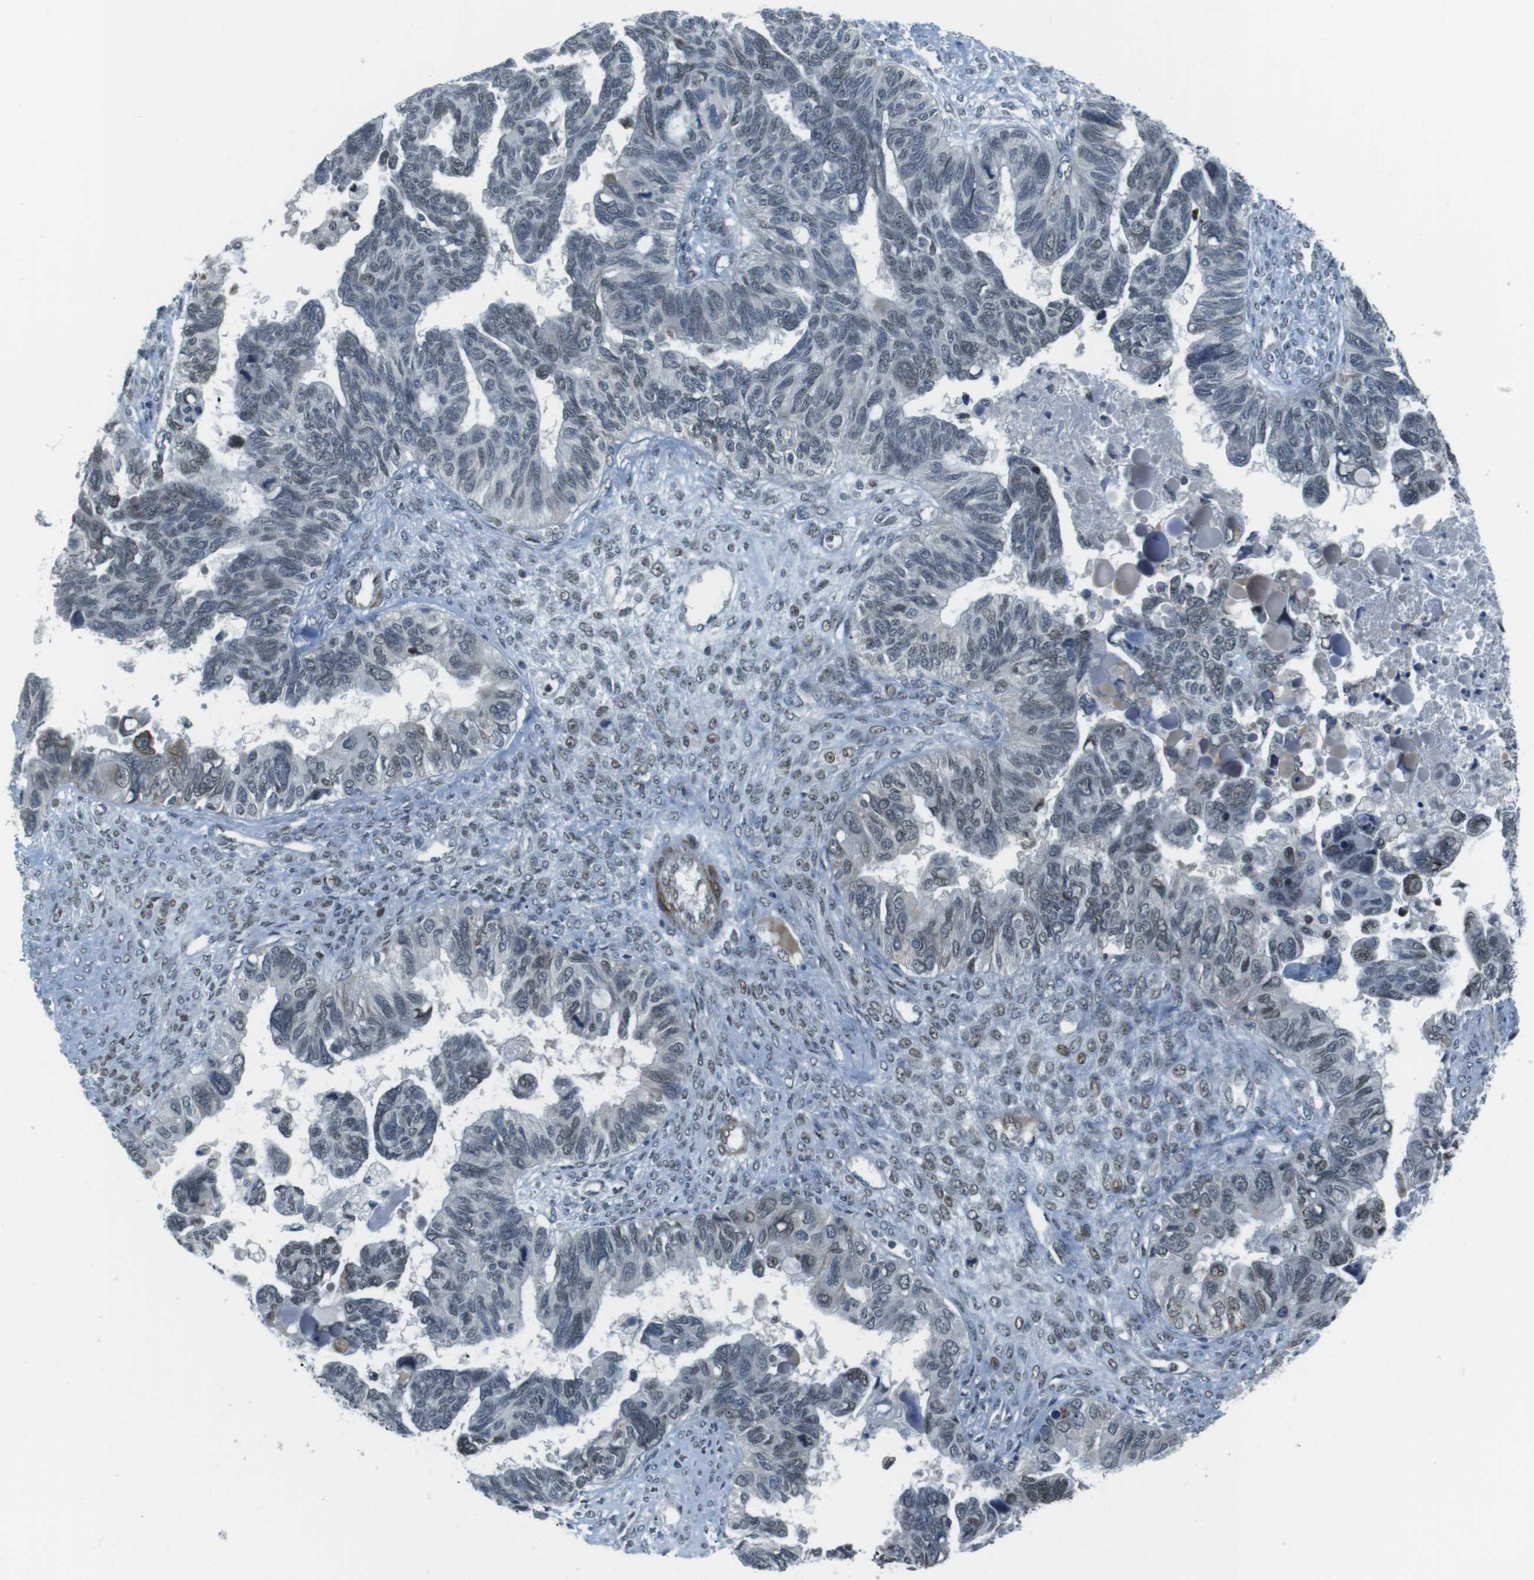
{"staining": {"intensity": "weak", "quantity": "<25%", "location": "nuclear"}, "tissue": "ovarian cancer", "cell_type": "Tumor cells", "image_type": "cancer", "snomed": [{"axis": "morphology", "description": "Cystadenocarcinoma, serous, NOS"}, {"axis": "topography", "description": "Ovary"}], "caption": "Tumor cells are negative for protein expression in human serous cystadenocarcinoma (ovarian).", "gene": "USP7", "patient": {"sex": "female", "age": 79}}